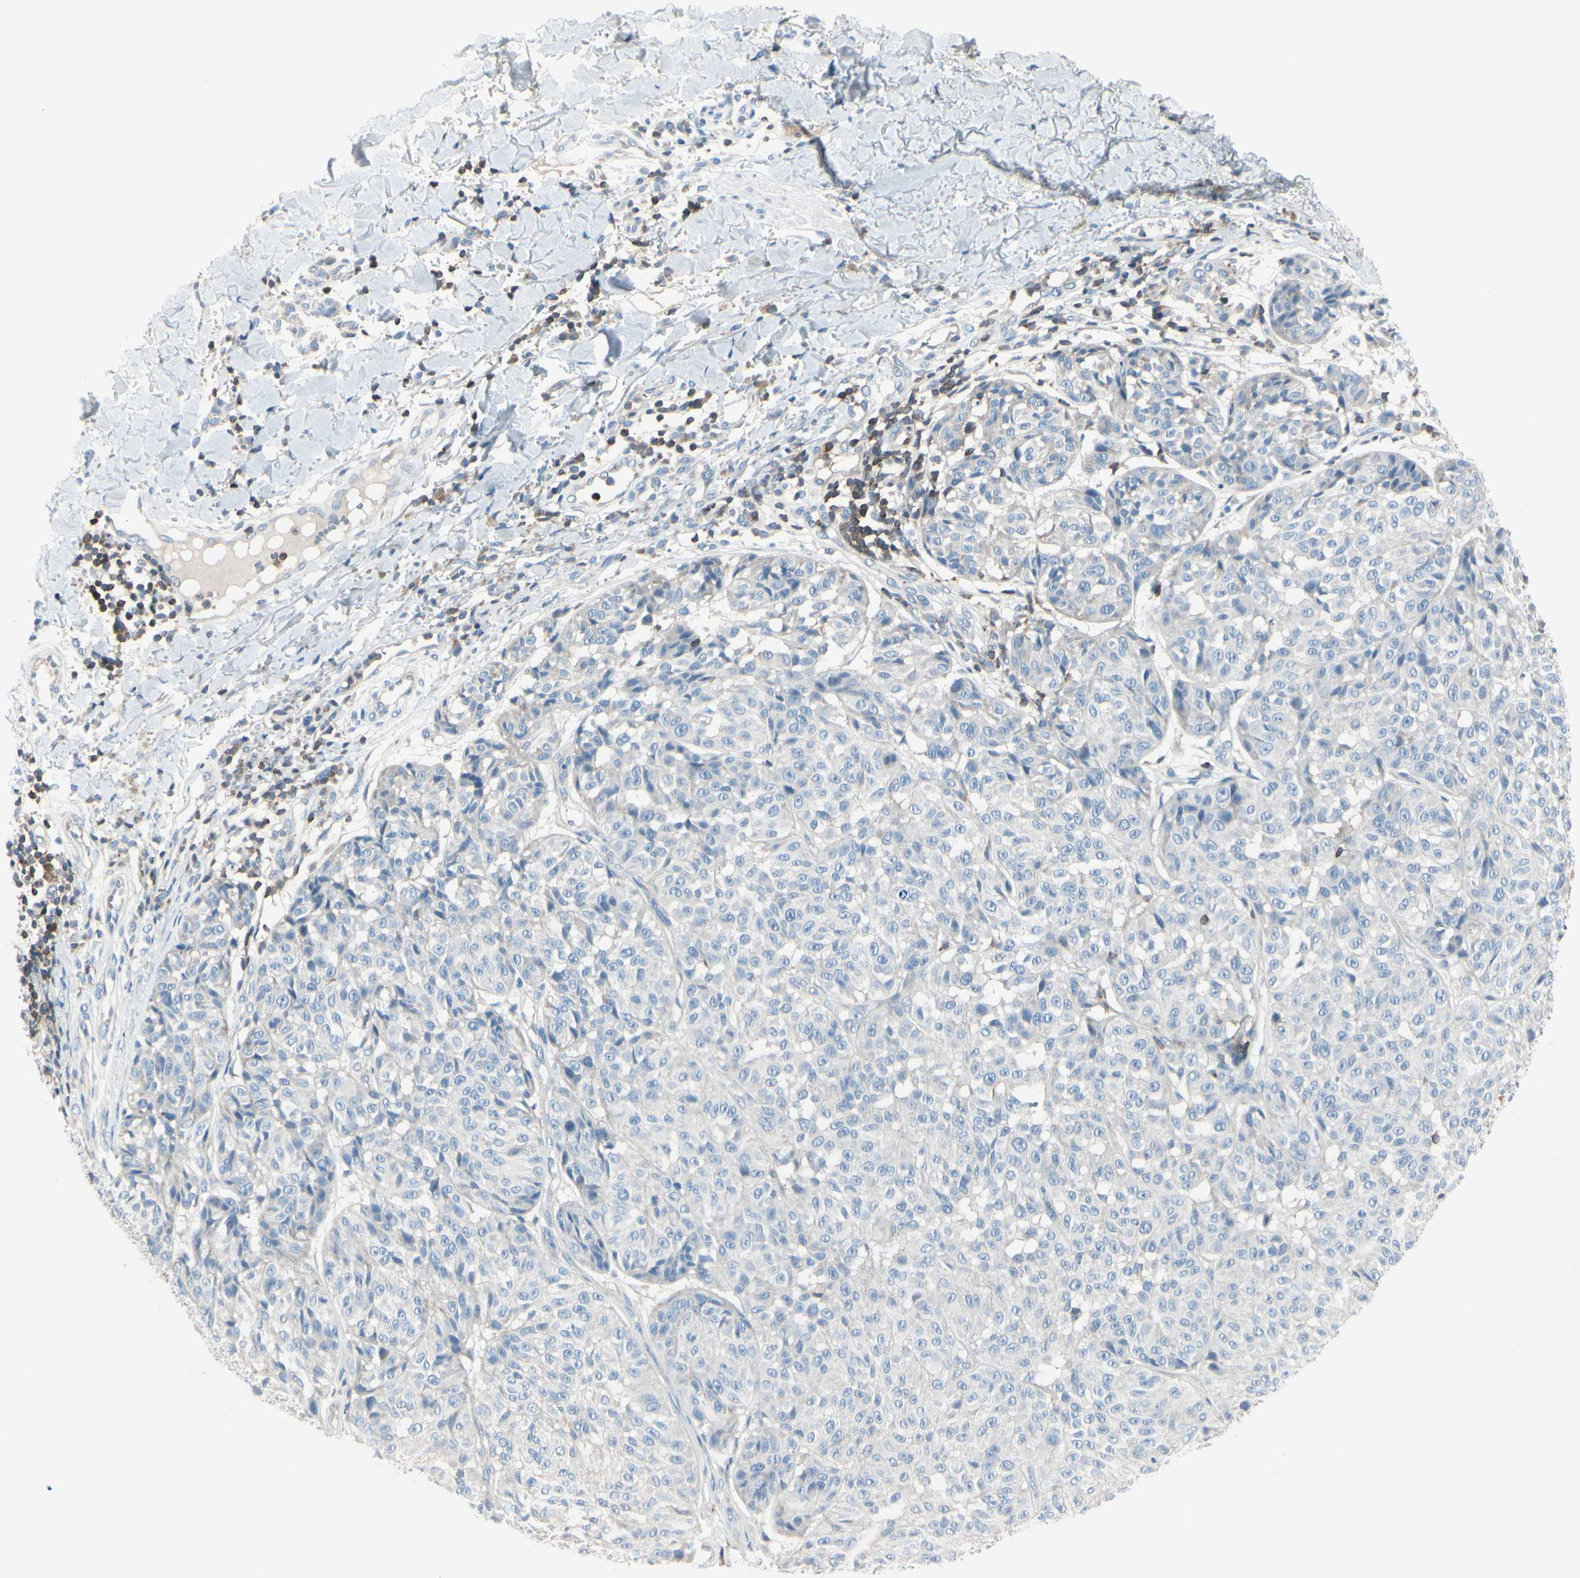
{"staining": {"intensity": "negative", "quantity": "none", "location": "none"}, "tissue": "melanoma", "cell_type": "Tumor cells", "image_type": "cancer", "snomed": [{"axis": "morphology", "description": "Malignant melanoma, NOS"}, {"axis": "topography", "description": "Skin"}], "caption": "Tumor cells are negative for brown protein staining in malignant melanoma.", "gene": "SLC9A3R1", "patient": {"sex": "female", "age": 46}}